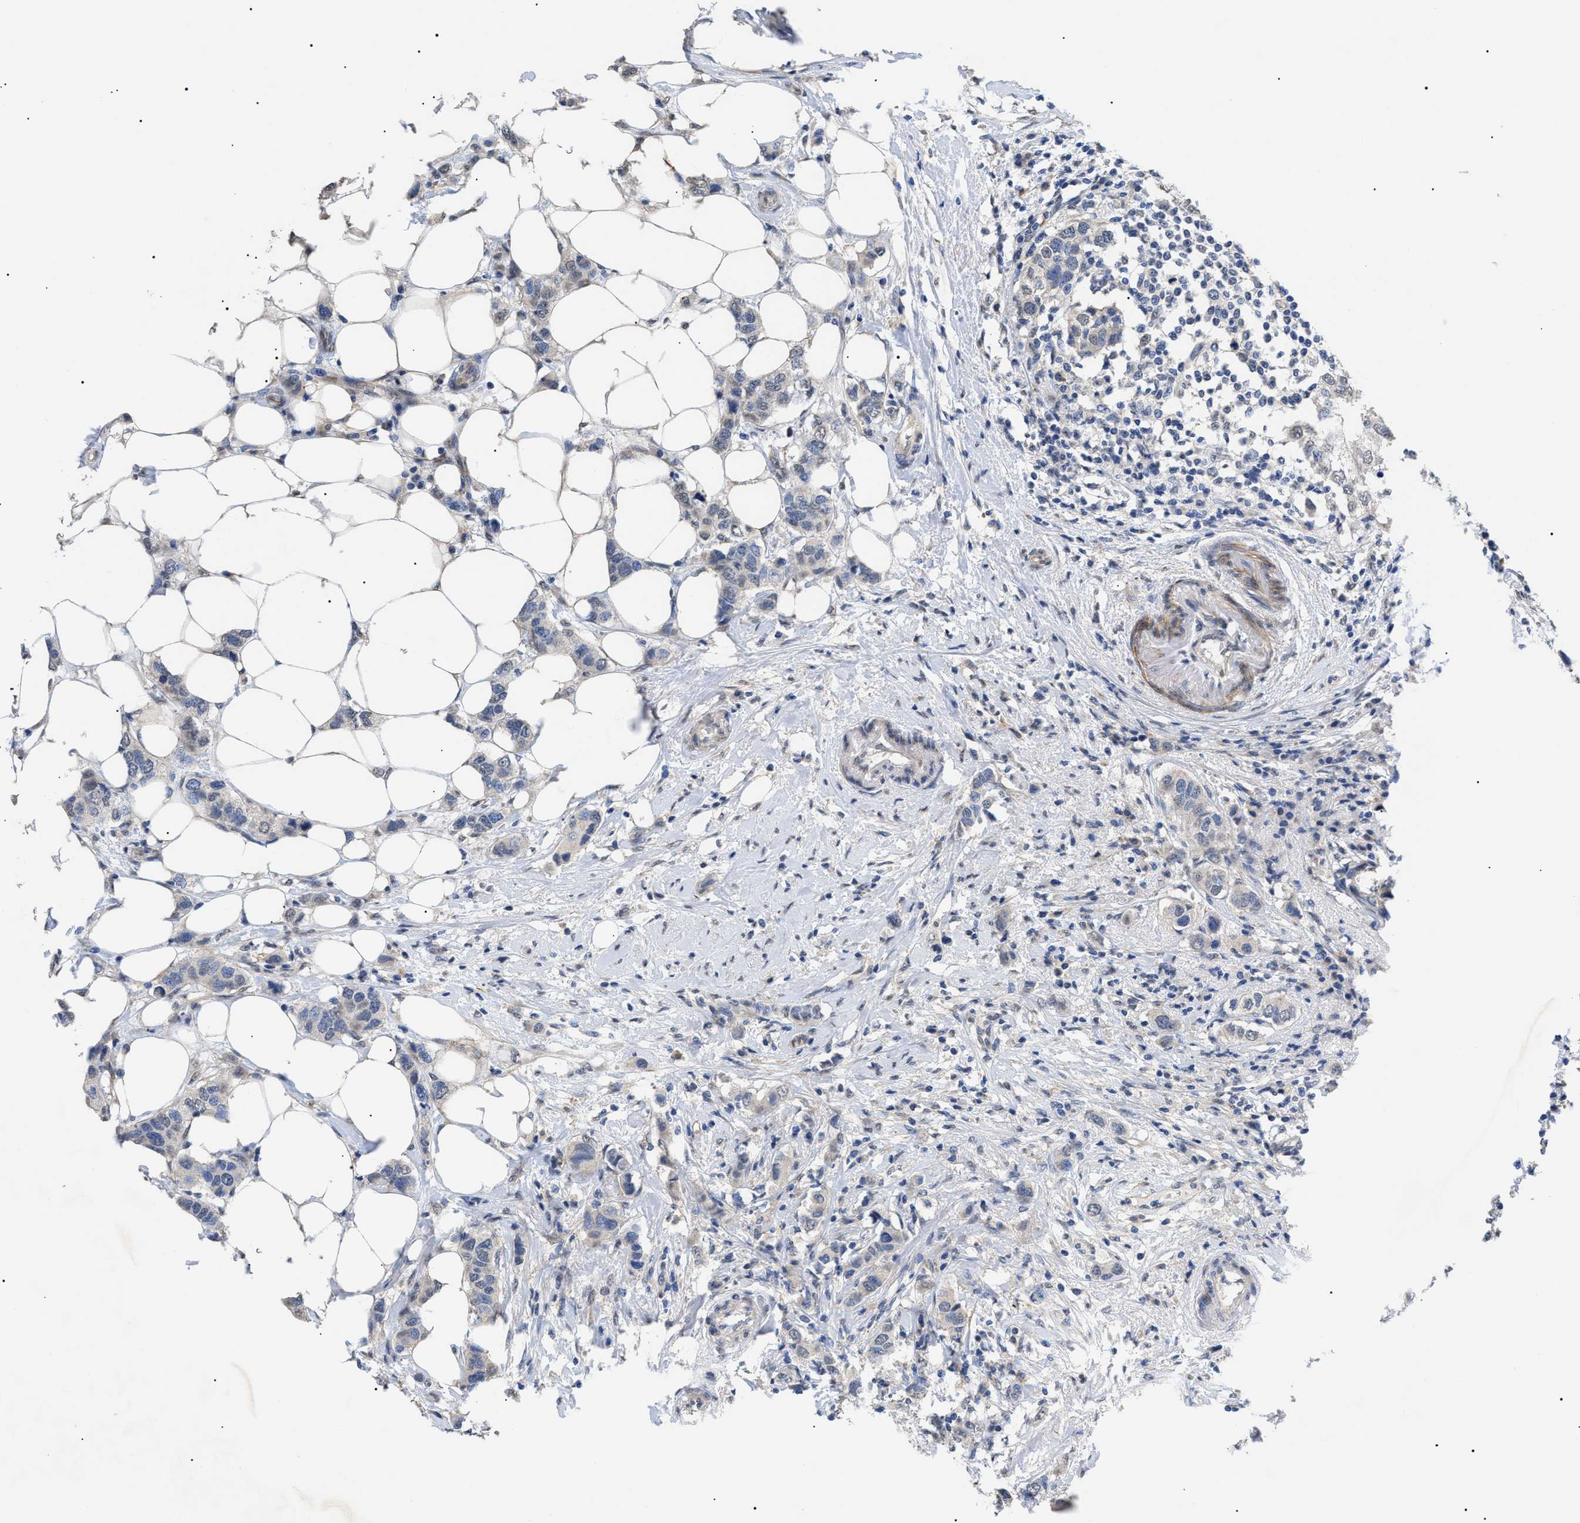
{"staining": {"intensity": "weak", "quantity": "25%-75%", "location": "cytoplasmic/membranous"}, "tissue": "breast cancer", "cell_type": "Tumor cells", "image_type": "cancer", "snomed": [{"axis": "morphology", "description": "Duct carcinoma"}, {"axis": "topography", "description": "Breast"}], "caption": "Weak cytoplasmic/membranous staining for a protein is identified in about 25%-75% of tumor cells of invasive ductal carcinoma (breast) using IHC.", "gene": "SFXN5", "patient": {"sex": "female", "age": 50}}